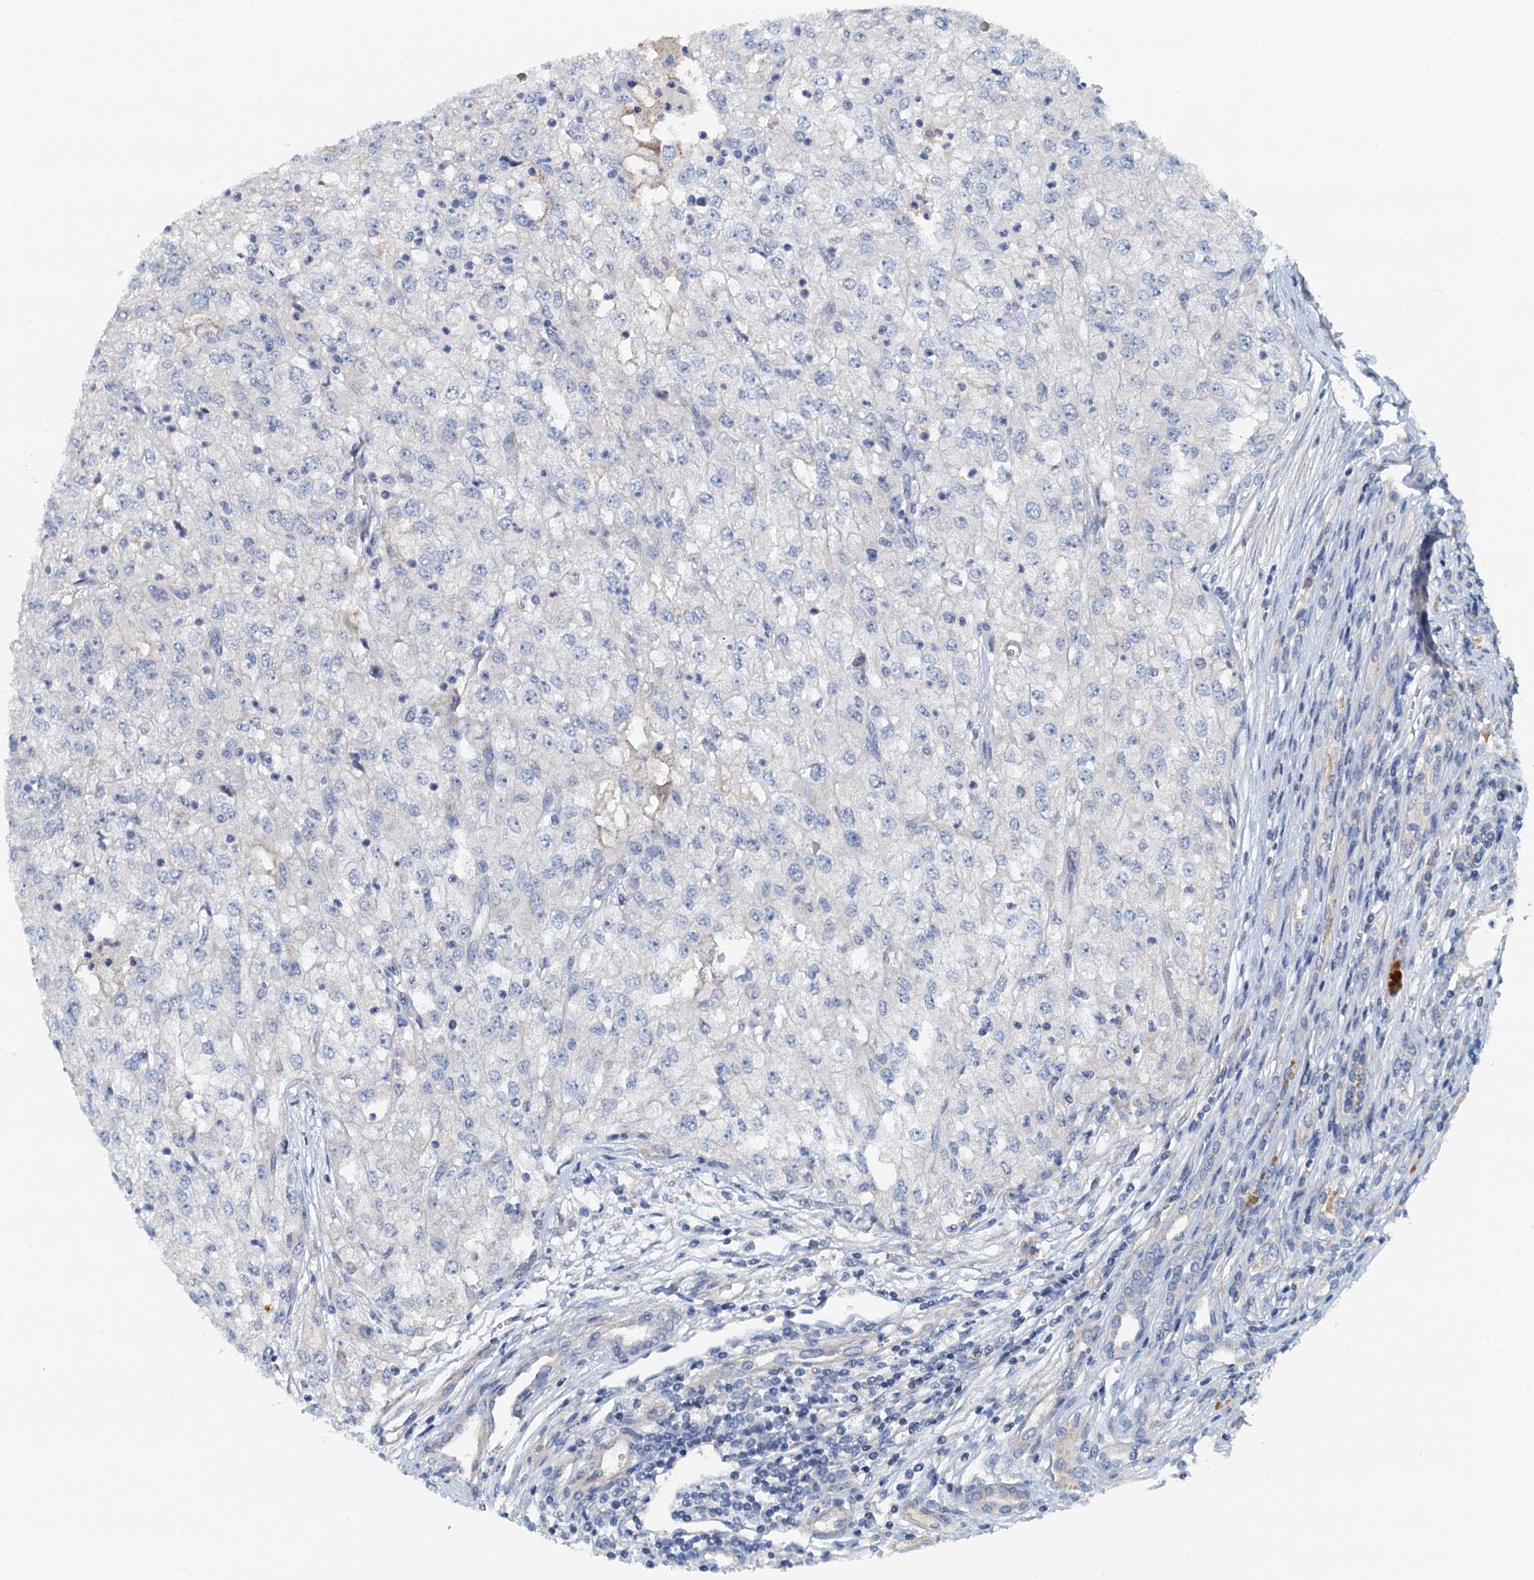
{"staining": {"intensity": "negative", "quantity": "none", "location": "none"}, "tissue": "renal cancer", "cell_type": "Tumor cells", "image_type": "cancer", "snomed": [{"axis": "morphology", "description": "Adenocarcinoma, NOS"}, {"axis": "topography", "description": "Kidney"}], "caption": "The micrograph displays no significant staining in tumor cells of renal cancer.", "gene": "DTD1", "patient": {"sex": "female", "age": 54}}